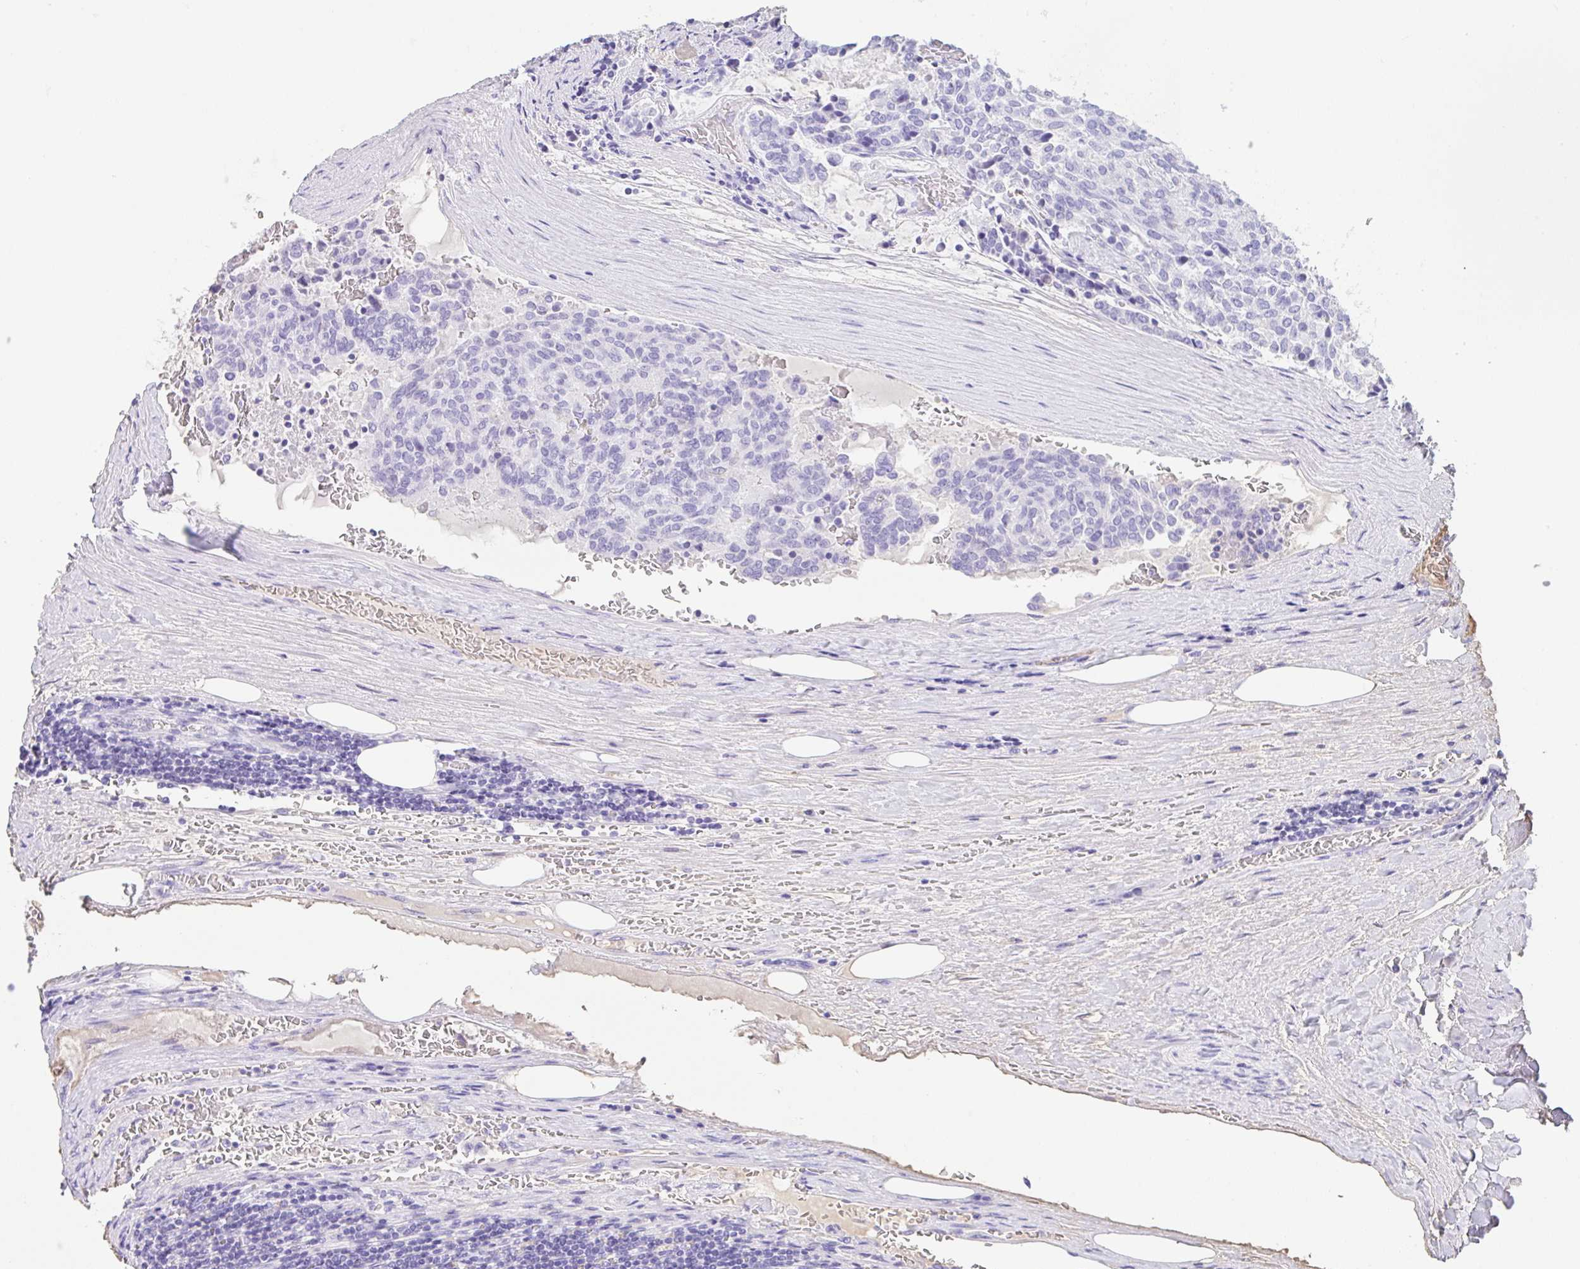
{"staining": {"intensity": "negative", "quantity": "none", "location": "none"}, "tissue": "carcinoid", "cell_type": "Tumor cells", "image_type": "cancer", "snomed": [{"axis": "morphology", "description": "Carcinoid, malignant, NOS"}, {"axis": "topography", "description": "Pancreas"}], "caption": "An immunohistochemistry (IHC) image of carcinoid is shown. There is no staining in tumor cells of carcinoid.", "gene": "HOXC12", "patient": {"sex": "female", "age": 54}}